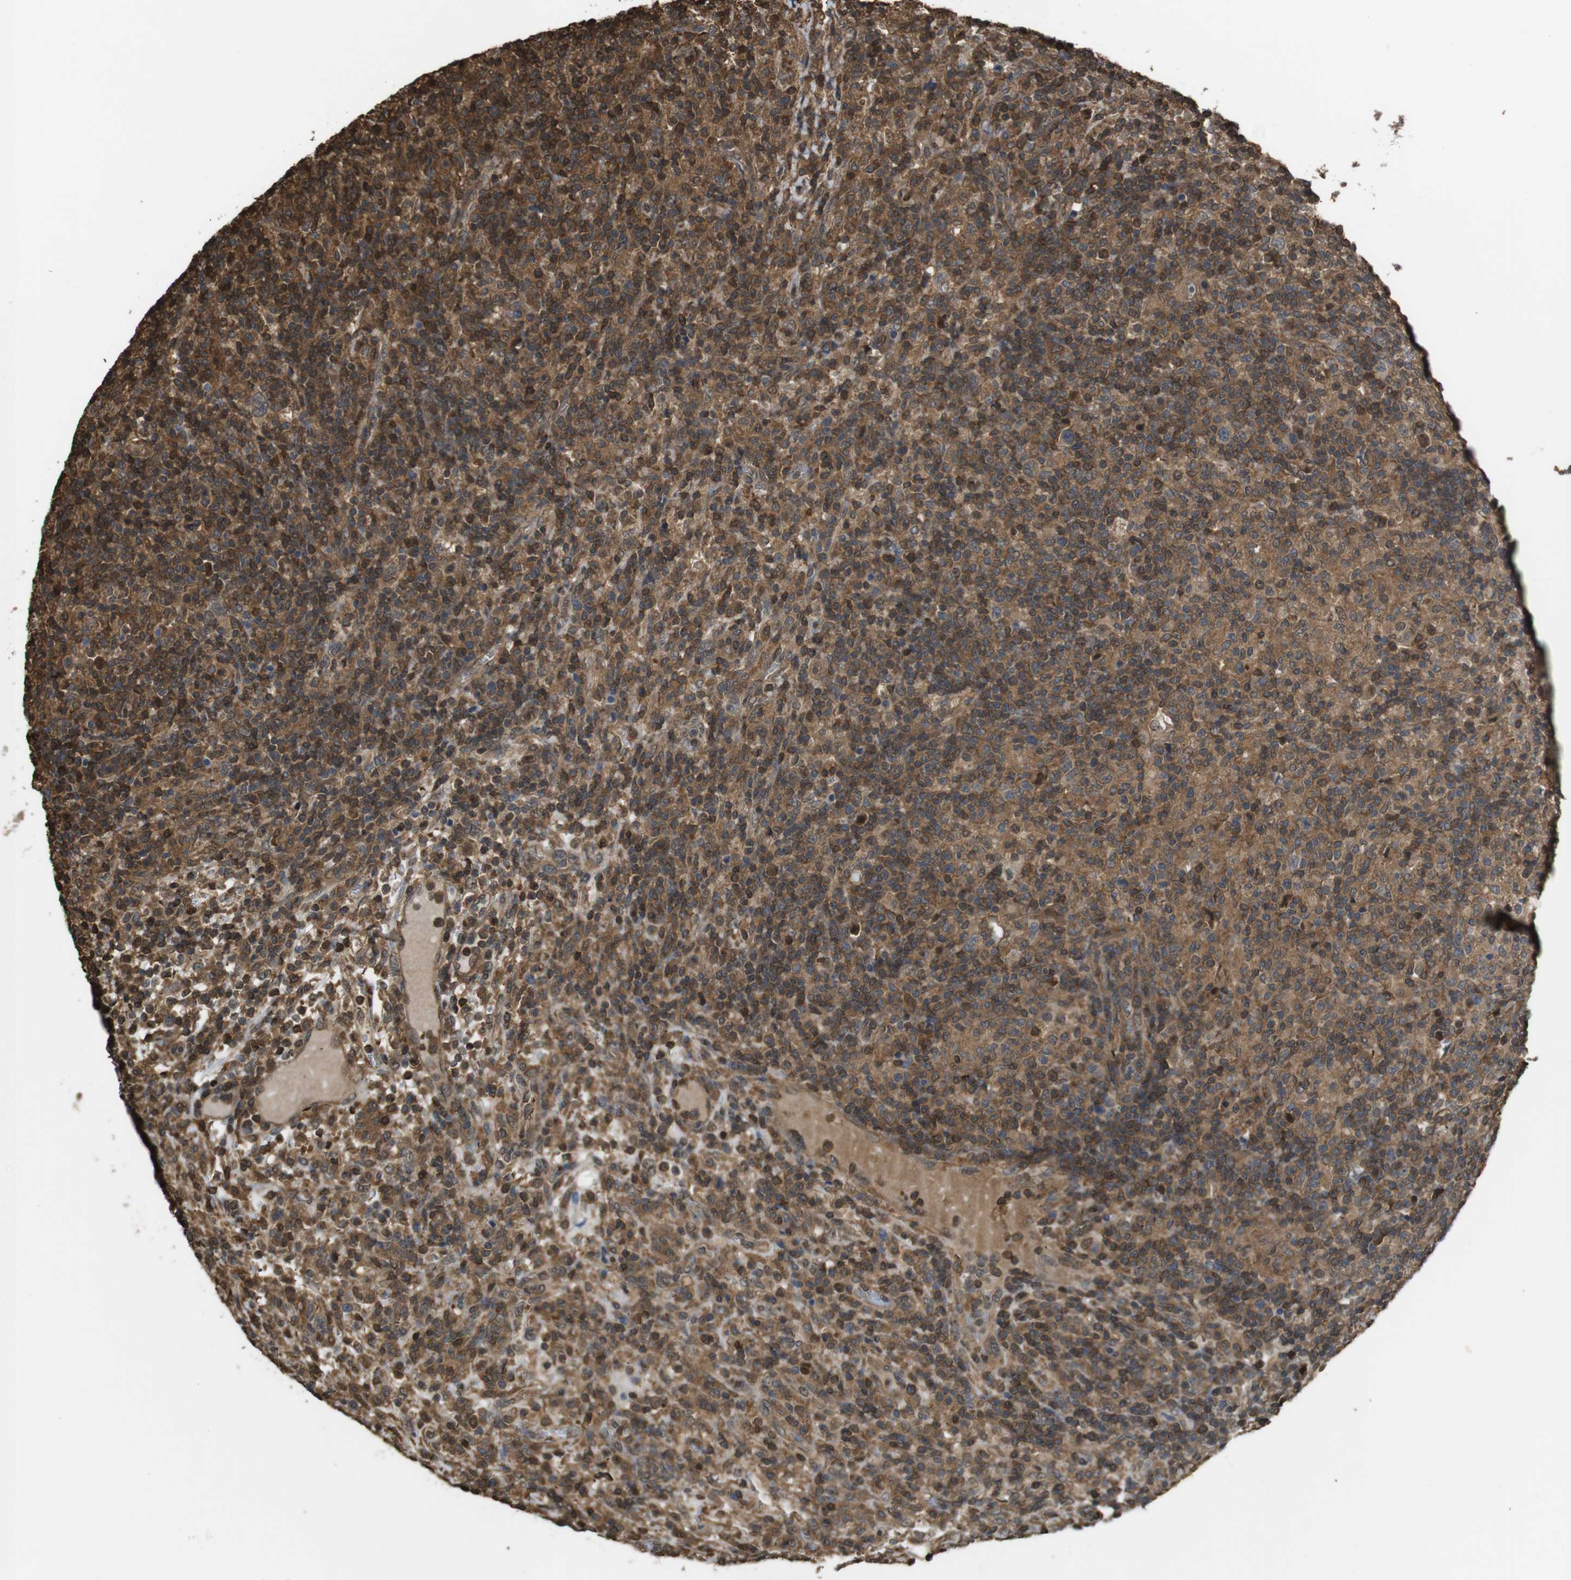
{"staining": {"intensity": "moderate", "quantity": ">75%", "location": "cytoplasmic/membranous"}, "tissue": "lymphoma", "cell_type": "Tumor cells", "image_type": "cancer", "snomed": [{"axis": "morphology", "description": "Hodgkin's disease, NOS"}, {"axis": "topography", "description": "Lymph node"}], "caption": "Protein expression by immunohistochemistry exhibits moderate cytoplasmic/membranous positivity in about >75% of tumor cells in lymphoma.", "gene": "ARHGDIA", "patient": {"sex": "male", "age": 70}}